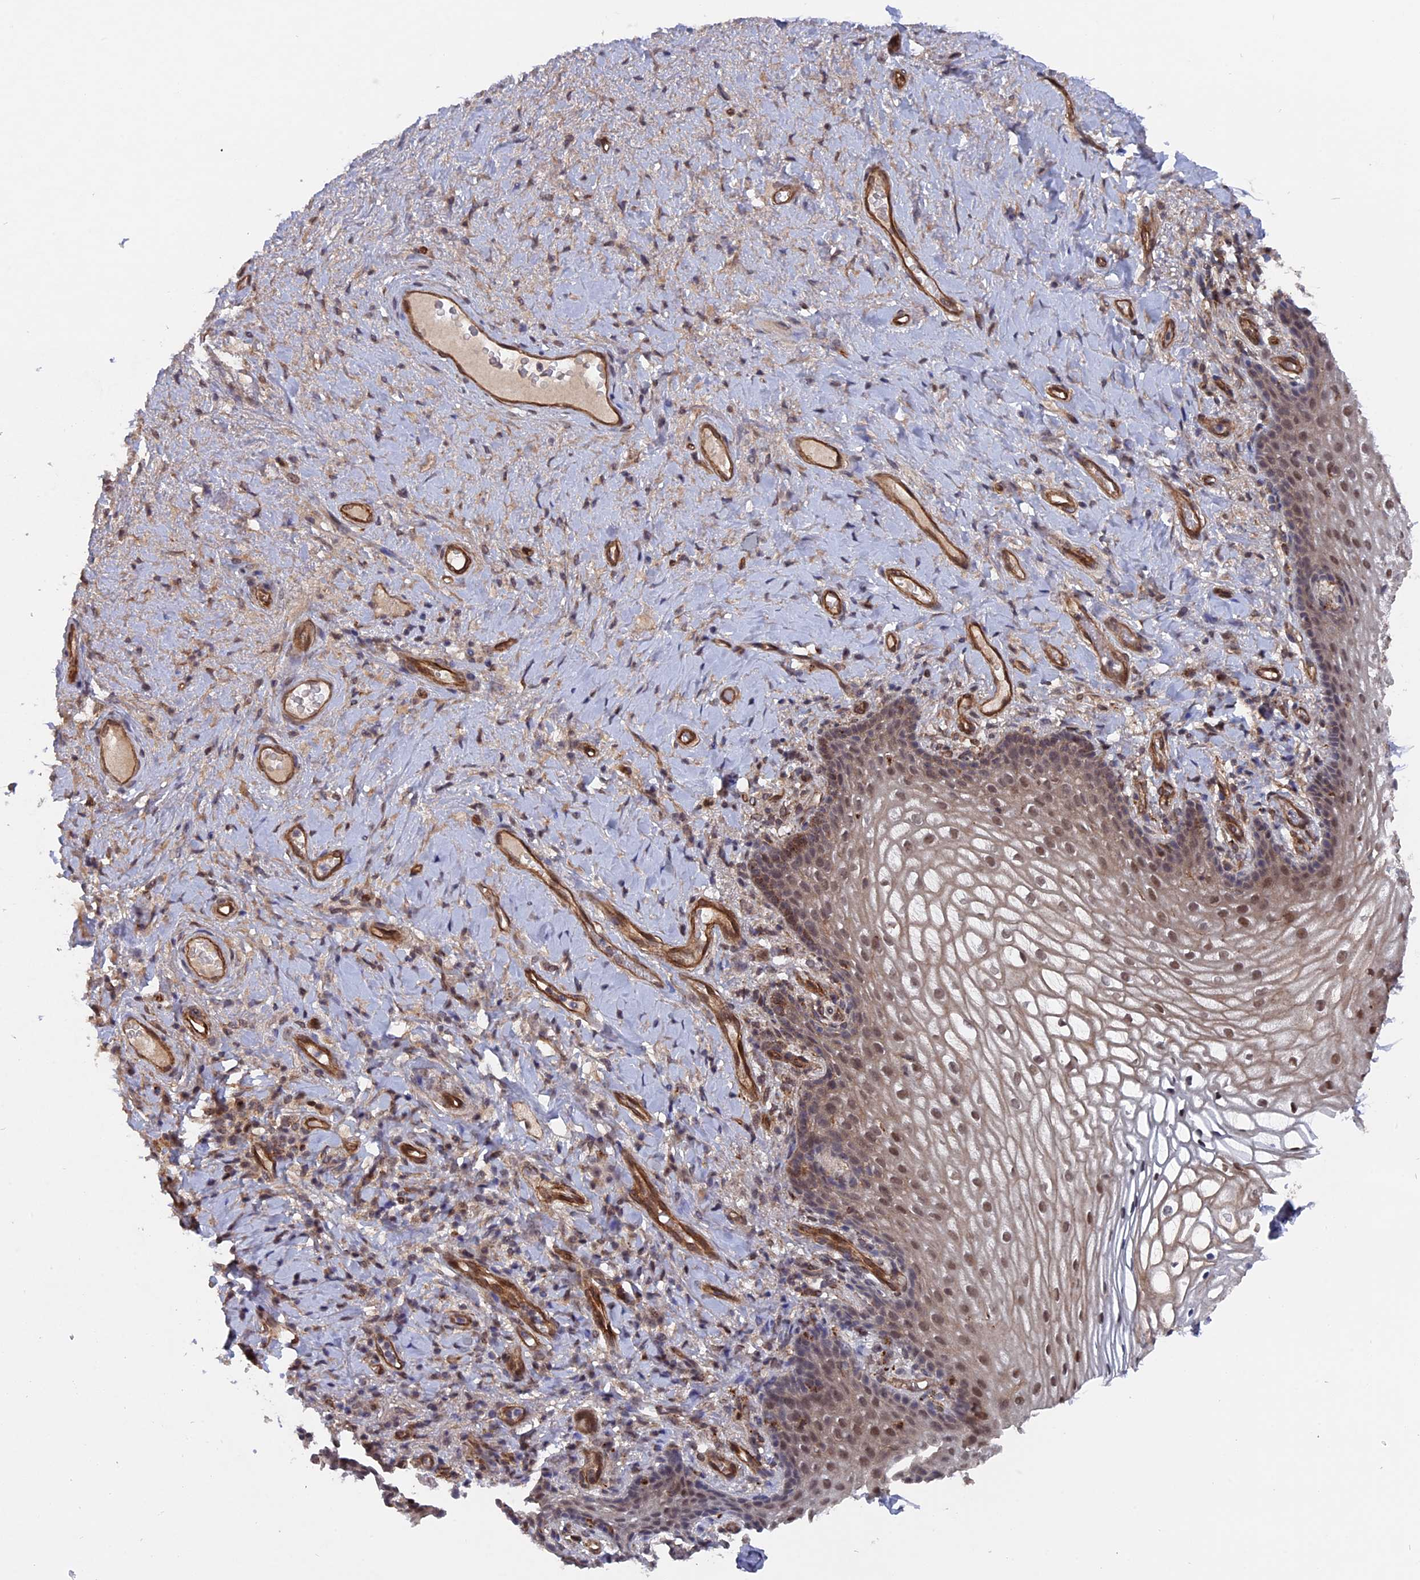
{"staining": {"intensity": "moderate", "quantity": ">75%", "location": "cytoplasmic/membranous,nuclear"}, "tissue": "vagina", "cell_type": "Squamous epithelial cells", "image_type": "normal", "snomed": [{"axis": "morphology", "description": "Normal tissue, NOS"}, {"axis": "topography", "description": "Vagina"}], "caption": "Protein expression analysis of benign human vagina reveals moderate cytoplasmic/membranous,nuclear positivity in approximately >75% of squamous epithelial cells. (Stains: DAB (3,3'-diaminobenzidine) in brown, nuclei in blue, Microscopy: brightfield microscopy at high magnification).", "gene": "NOSIP", "patient": {"sex": "female", "age": 60}}